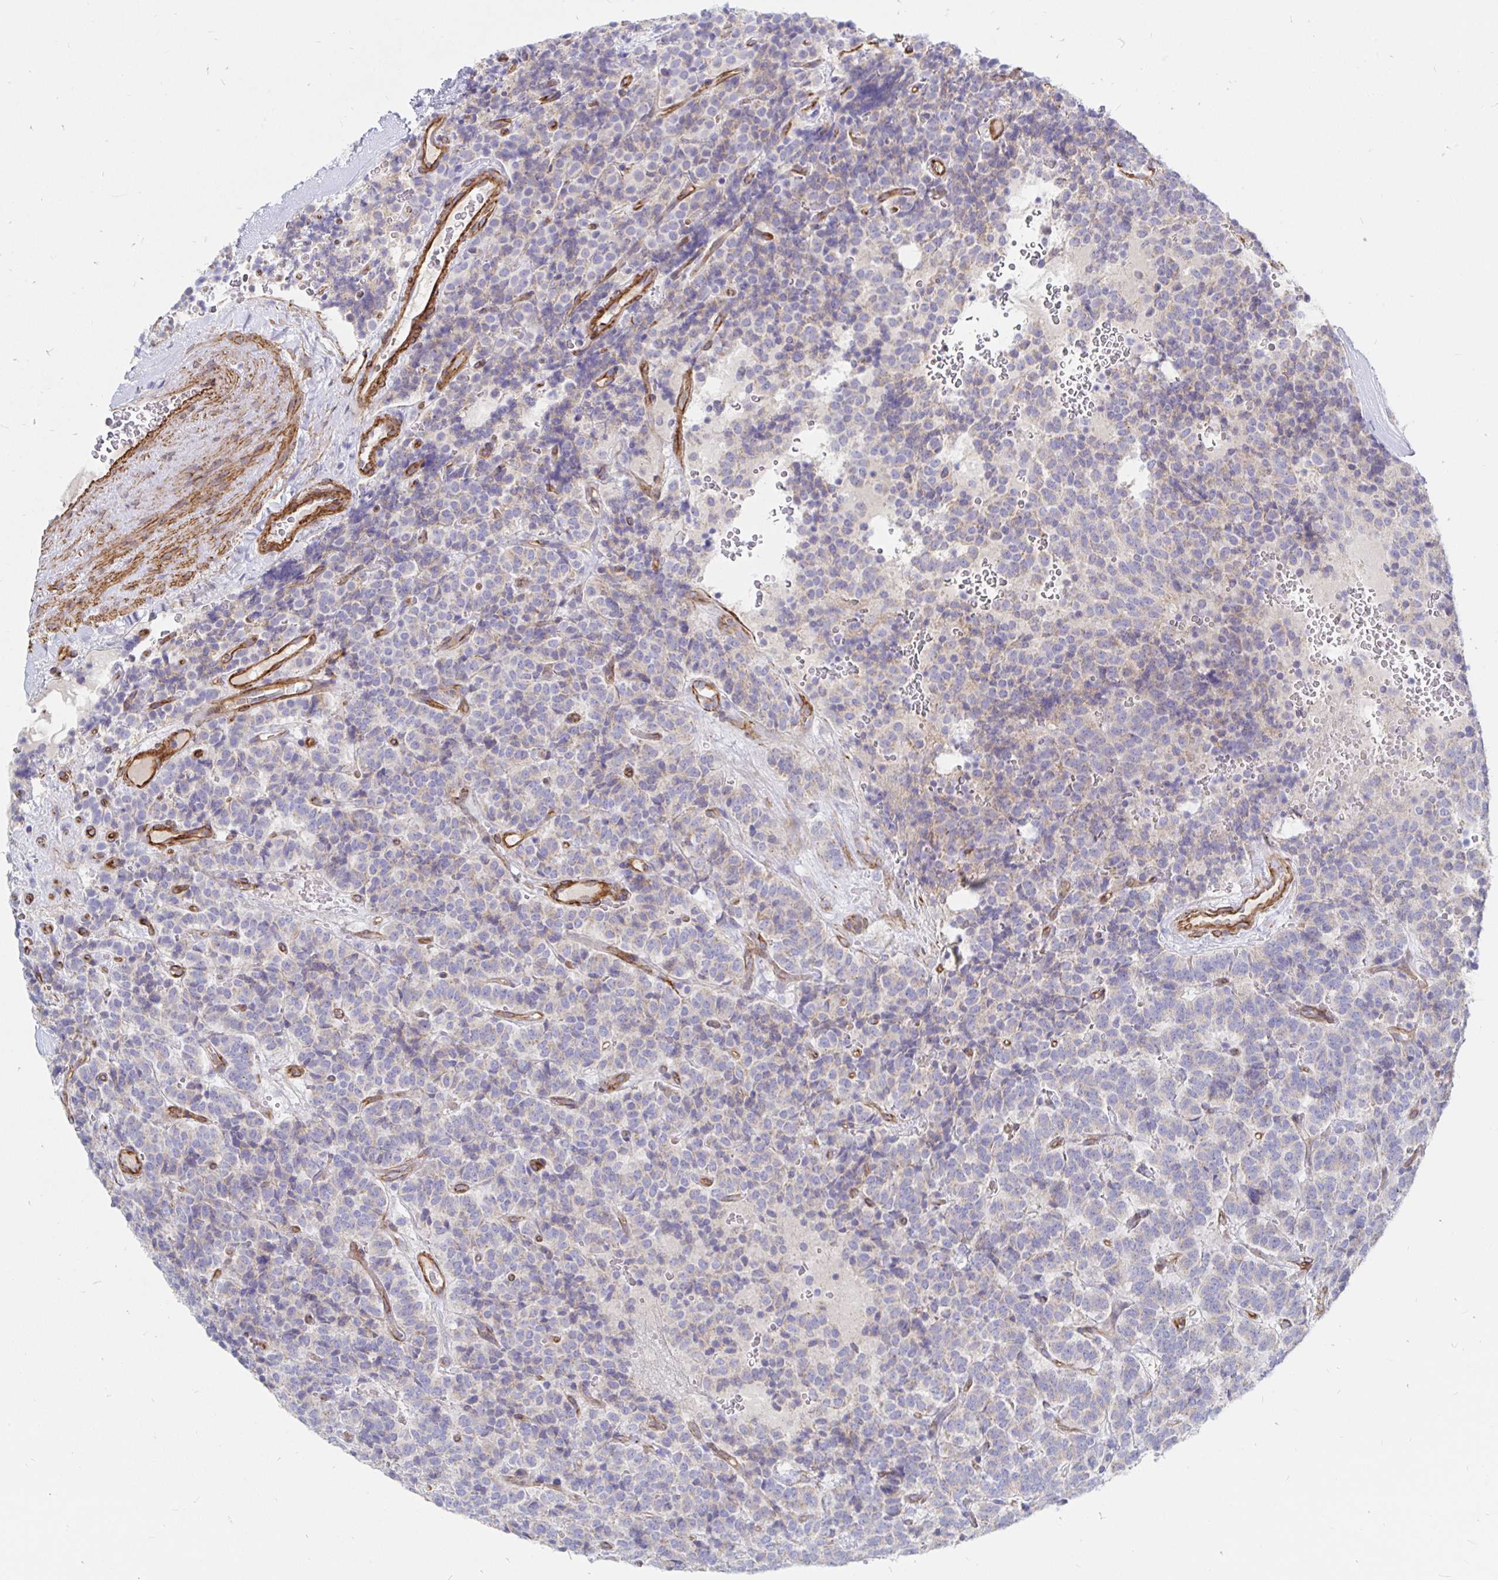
{"staining": {"intensity": "negative", "quantity": "none", "location": "none"}, "tissue": "carcinoid", "cell_type": "Tumor cells", "image_type": "cancer", "snomed": [{"axis": "morphology", "description": "Carcinoid, malignant, NOS"}, {"axis": "topography", "description": "Pancreas"}], "caption": "High power microscopy photomicrograph of an IHC image of carcinoid, revealing no significant staining in tumor cells.", "gene": "COX16", "patient": {"sex": "male", "age": 36}}